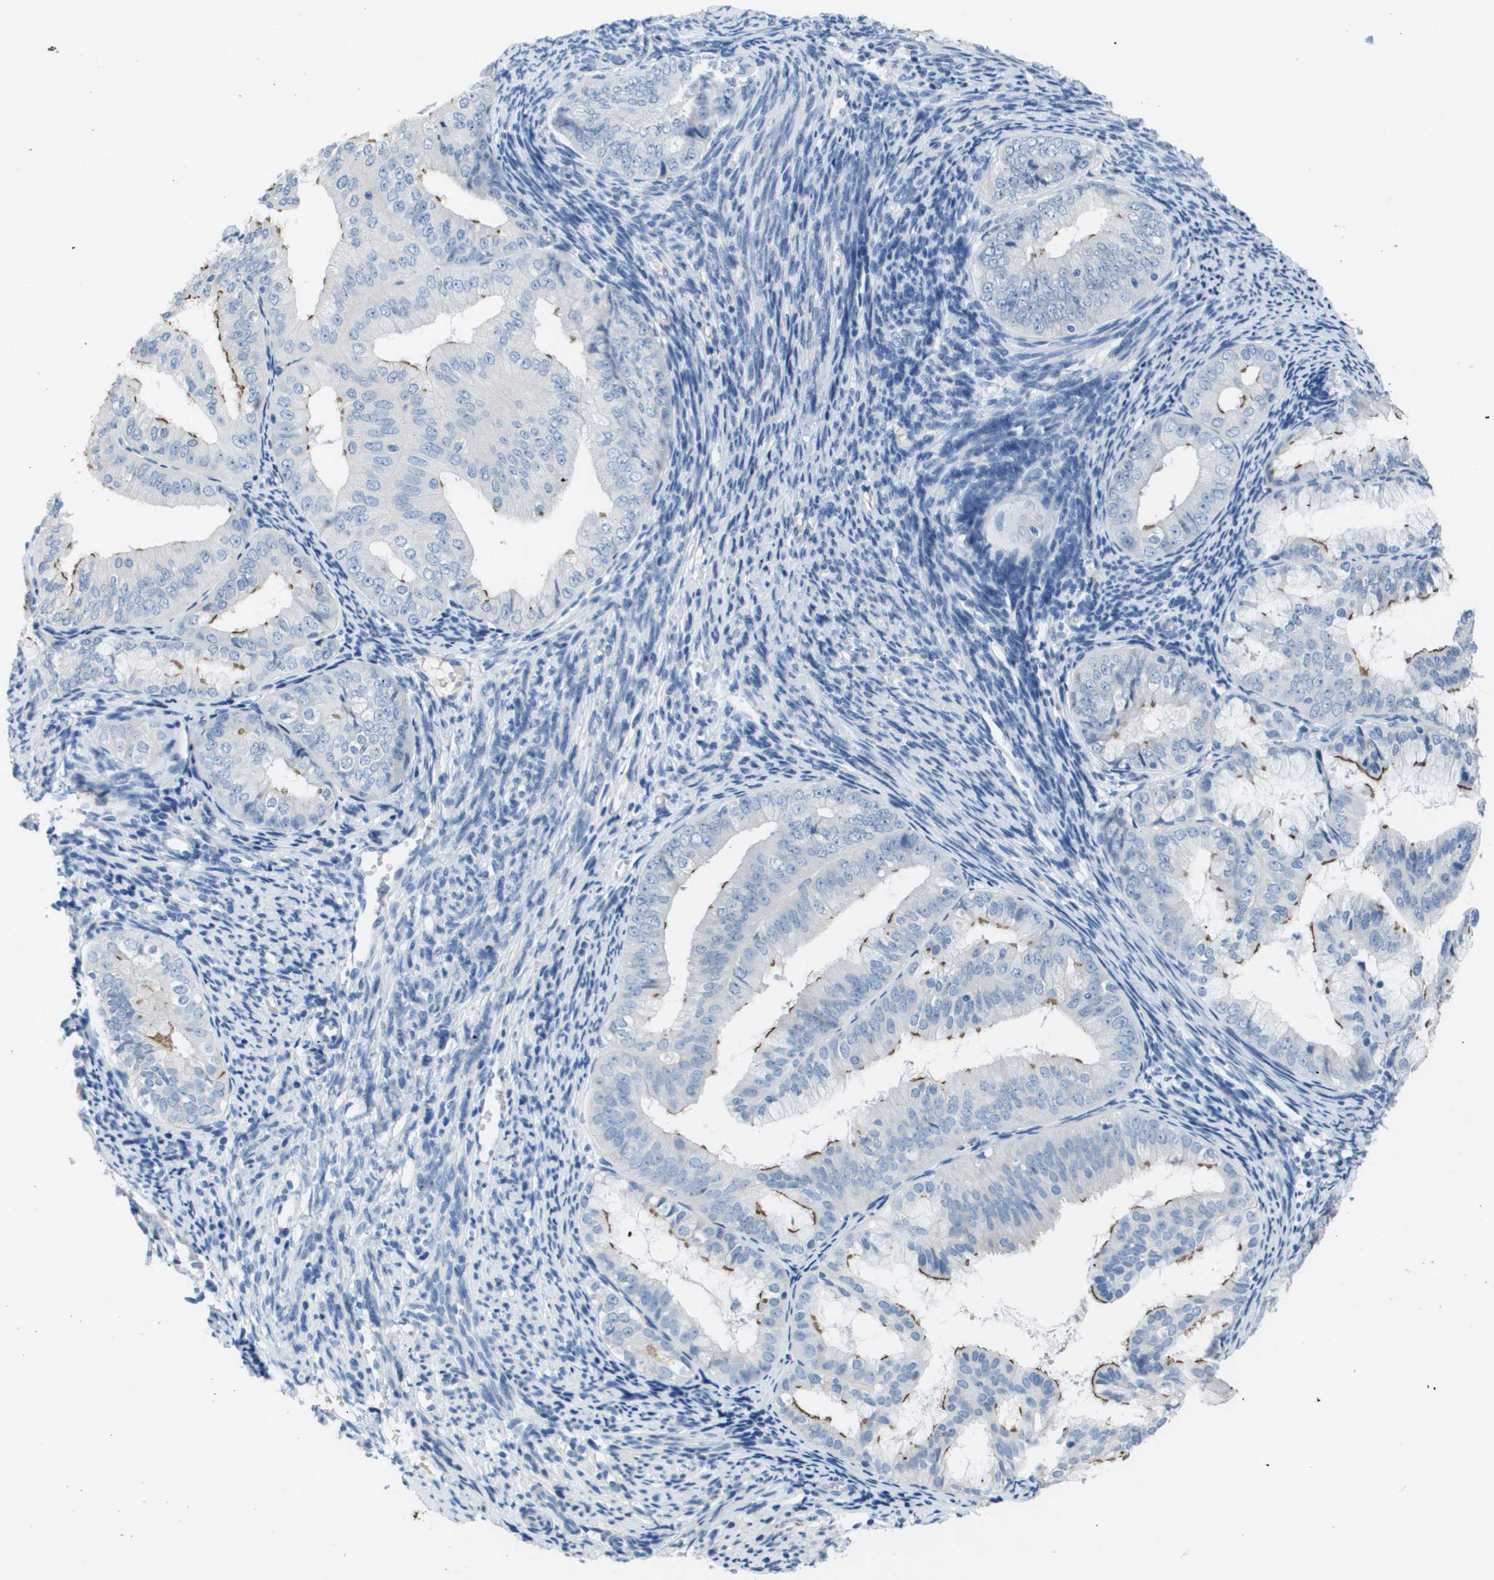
{"staining": {"intensity": "negative", "quantity": "none", "location": "none"}, "tissue": "endometrial cancer", "cell_type": "Tumor cells", "image_type": "cancer", "snomed": [{"axis": "morphology", "description": "Adenocarcinoma, NOS"}, {"axis": "topography", "description": "Endometrium"}], "caption": "A high-resolution photomicrograph shows IHC staining of endometrial cancer (adenocarcinoma), which demonstrates no significant staining in tumor cells.", "gene": "NCS1", "patient": {"sex": "female", "age": 63}}